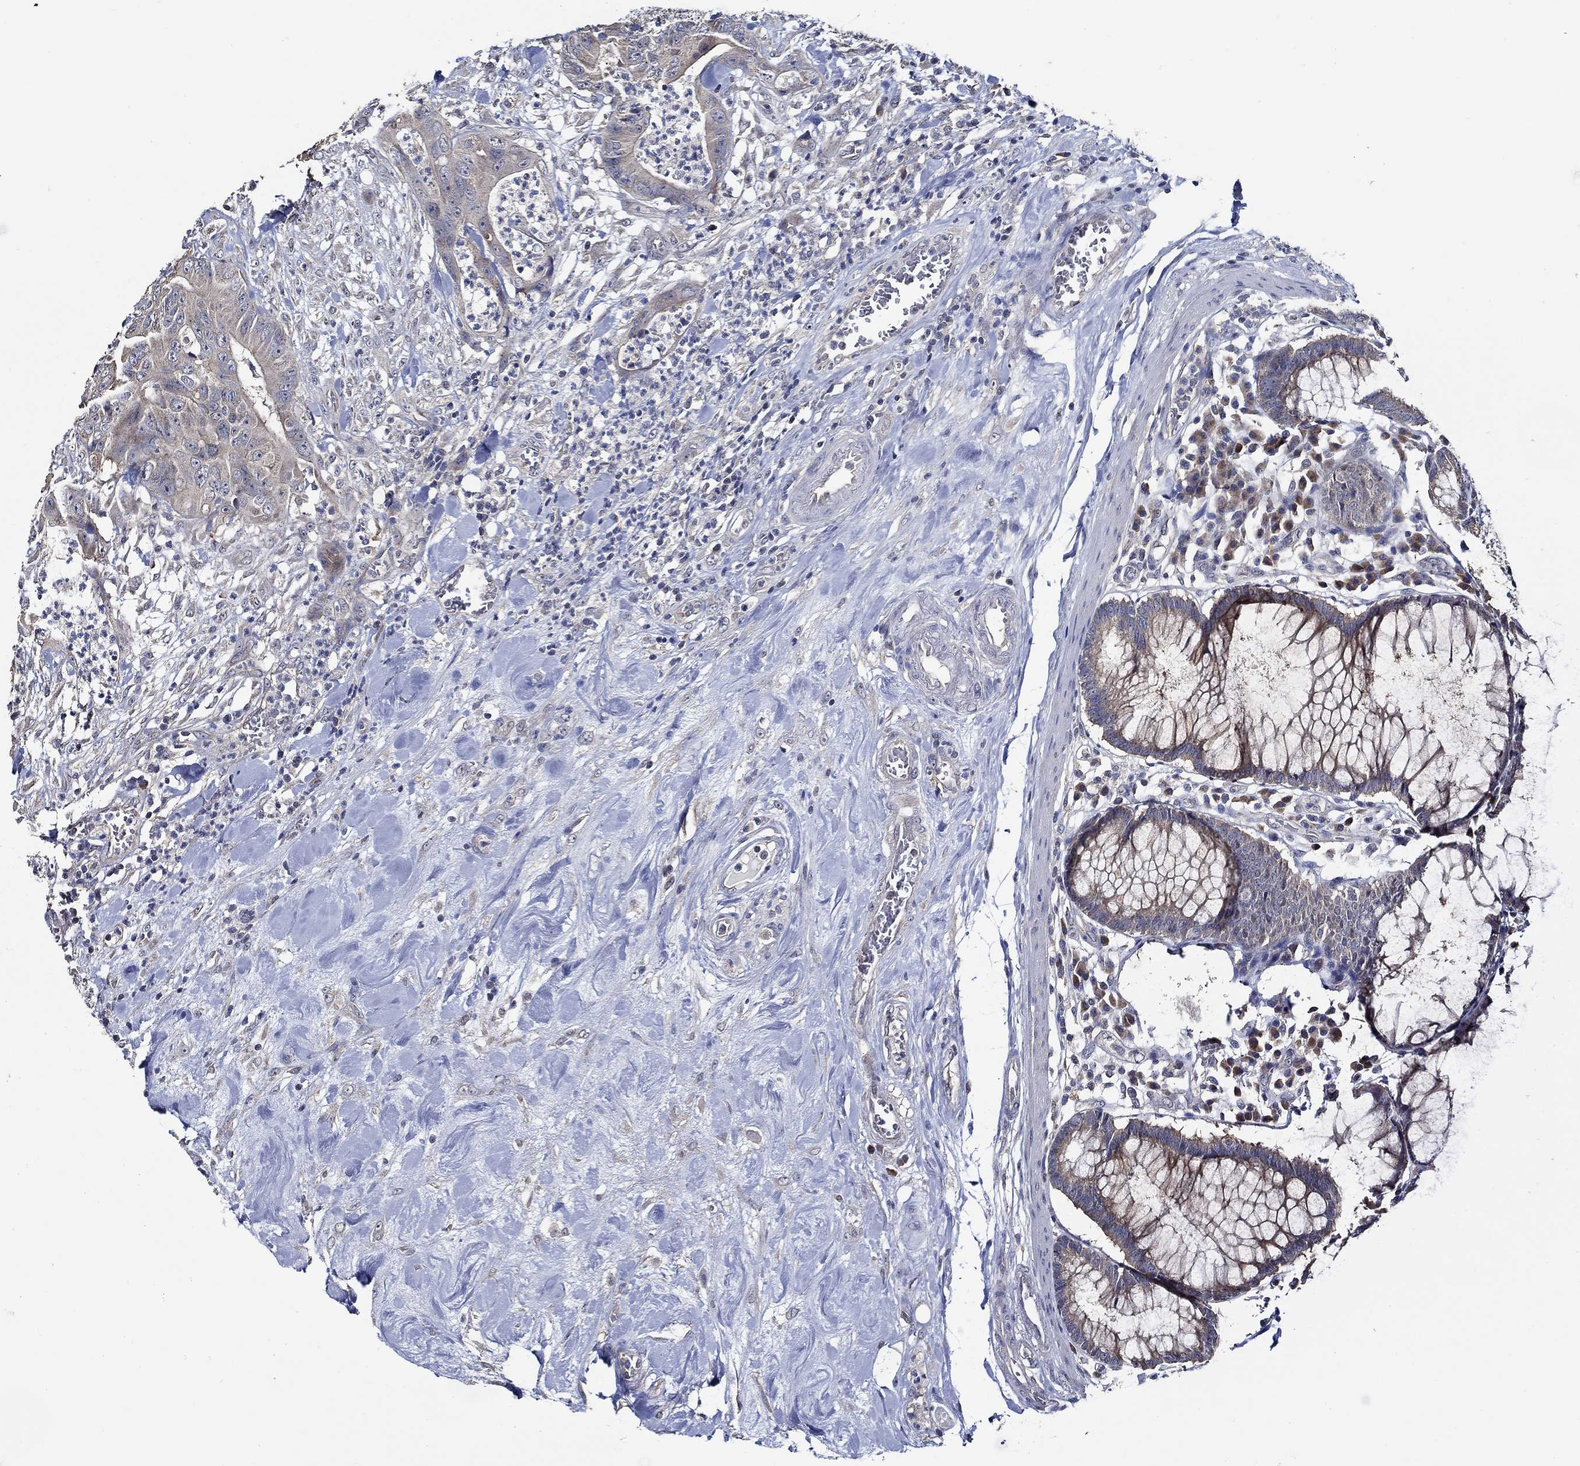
{"staining": {"intensity": "moderate", "quantity": "<25%", "location": "cytoplasmic/membranous"}, "tissue": "colorectal cancer", "cell_type": "Tumor cells", "image_type": "cancer", "snomed": [{"axis": "morphology", "description": "Adenocarcinoma, NOS"}, {"axis": "topography", "description": "Colon"}], "caption": "Protein staining displays moderate cytoplasmic/membranous staining in about <25% of tumor cells in colorectal cancer.", "gene": "WDR53", "patient": {"sex": "male", "age": 84}}